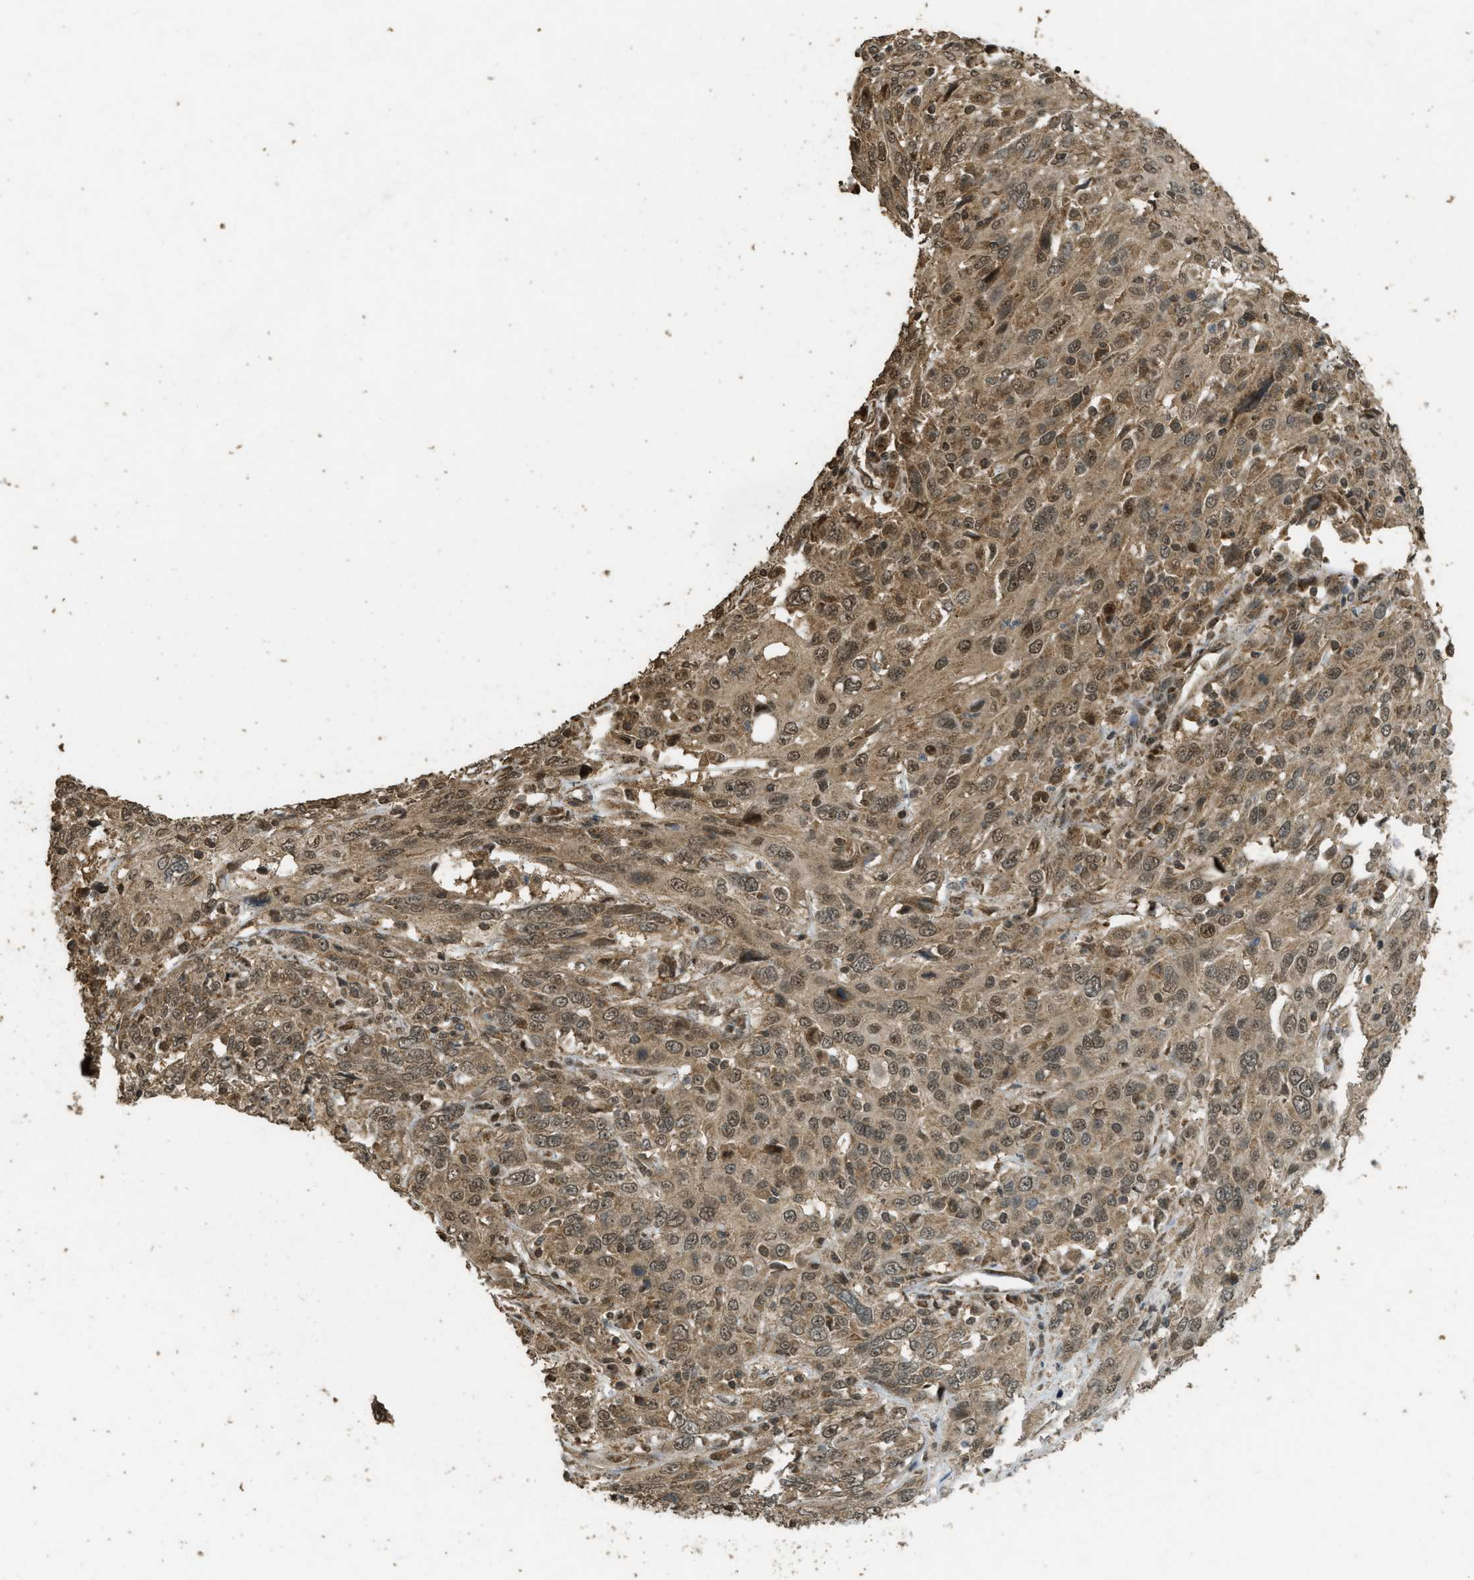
{"staining": {"intensity": "moderate", "quantity": ">75%", "location": "cytoplasmic/membranous,nuclear"}, "tissue": "cervical cancer", "cell_type": "Tumor cells", "image_type": "cancer", "snomed": [{"axis": "morphology", "description": "Squamous cell carcinoma, NOS"}, {"axis": "topography", "description": "Cervix"}], "caption": "Approximately >75% of tumor cells in human cervical cancer (squamous cell carcinoma) exhibit moderate cytoplasmic/membranous and nuclear protein positivity as visualized by brown immunohistochemical staining.", "gene": "CTPS1", "patient": {"sex": "female", "age": 46}}